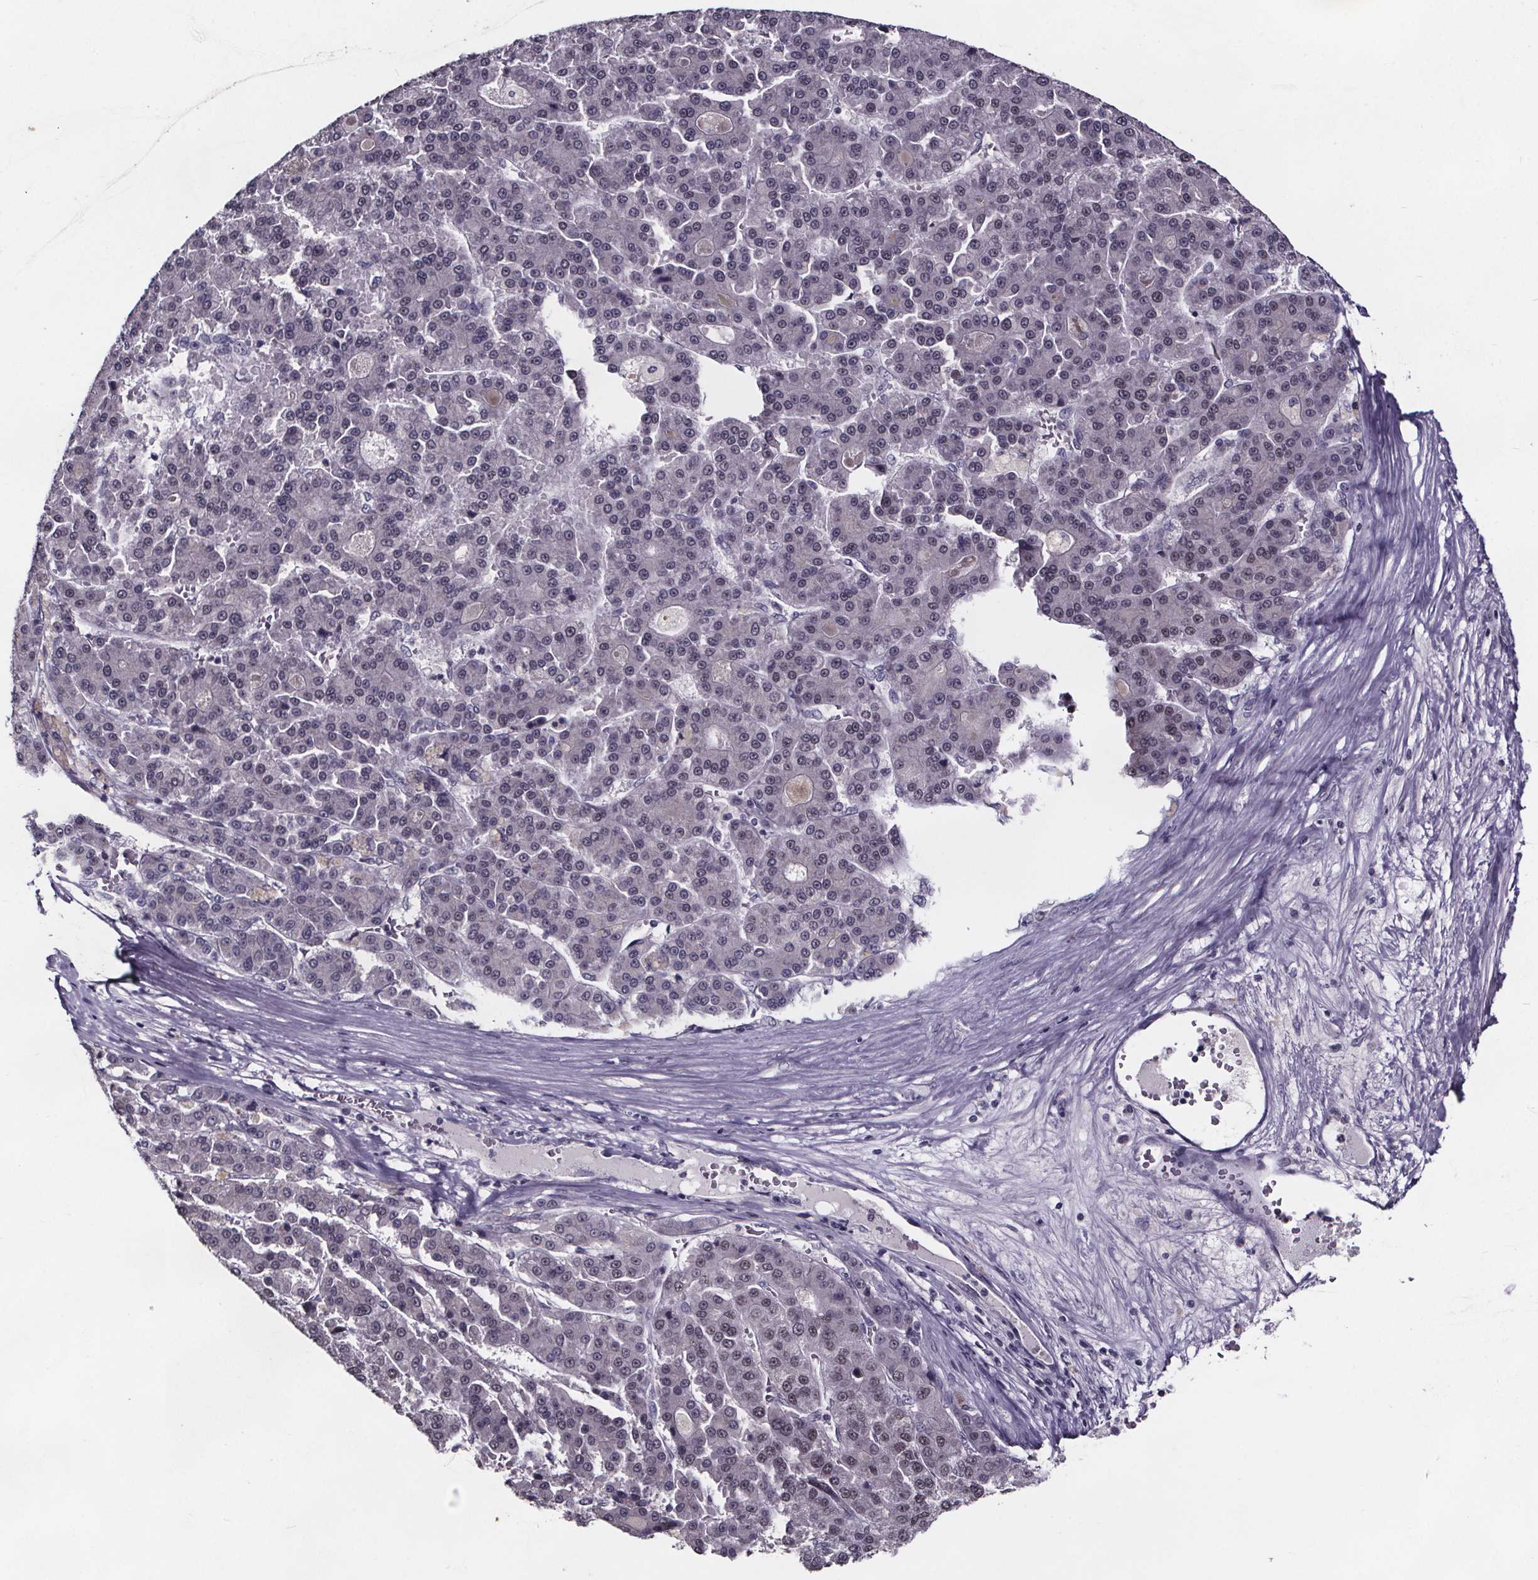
{"staining": {"intensity": "weak", "quantity": "<25%", "location": "nuclear"}, "tissue": "liver cancer", "cell_type": "Tumor cells", "image_type": "cancer", "snomed": [{"axis": "morphology", "description": "Carcinoma, Hepatocellular, NOS"}, {"axis": "topography", "description": "Liver"}], "caption": "High power microscopy histopathology image of an IHC image of hepatocellular carcinoma (liver), revealing no significant expression in tumor cells.", "gene": "AR", "patient": {"sex": "male", "age": 70}}